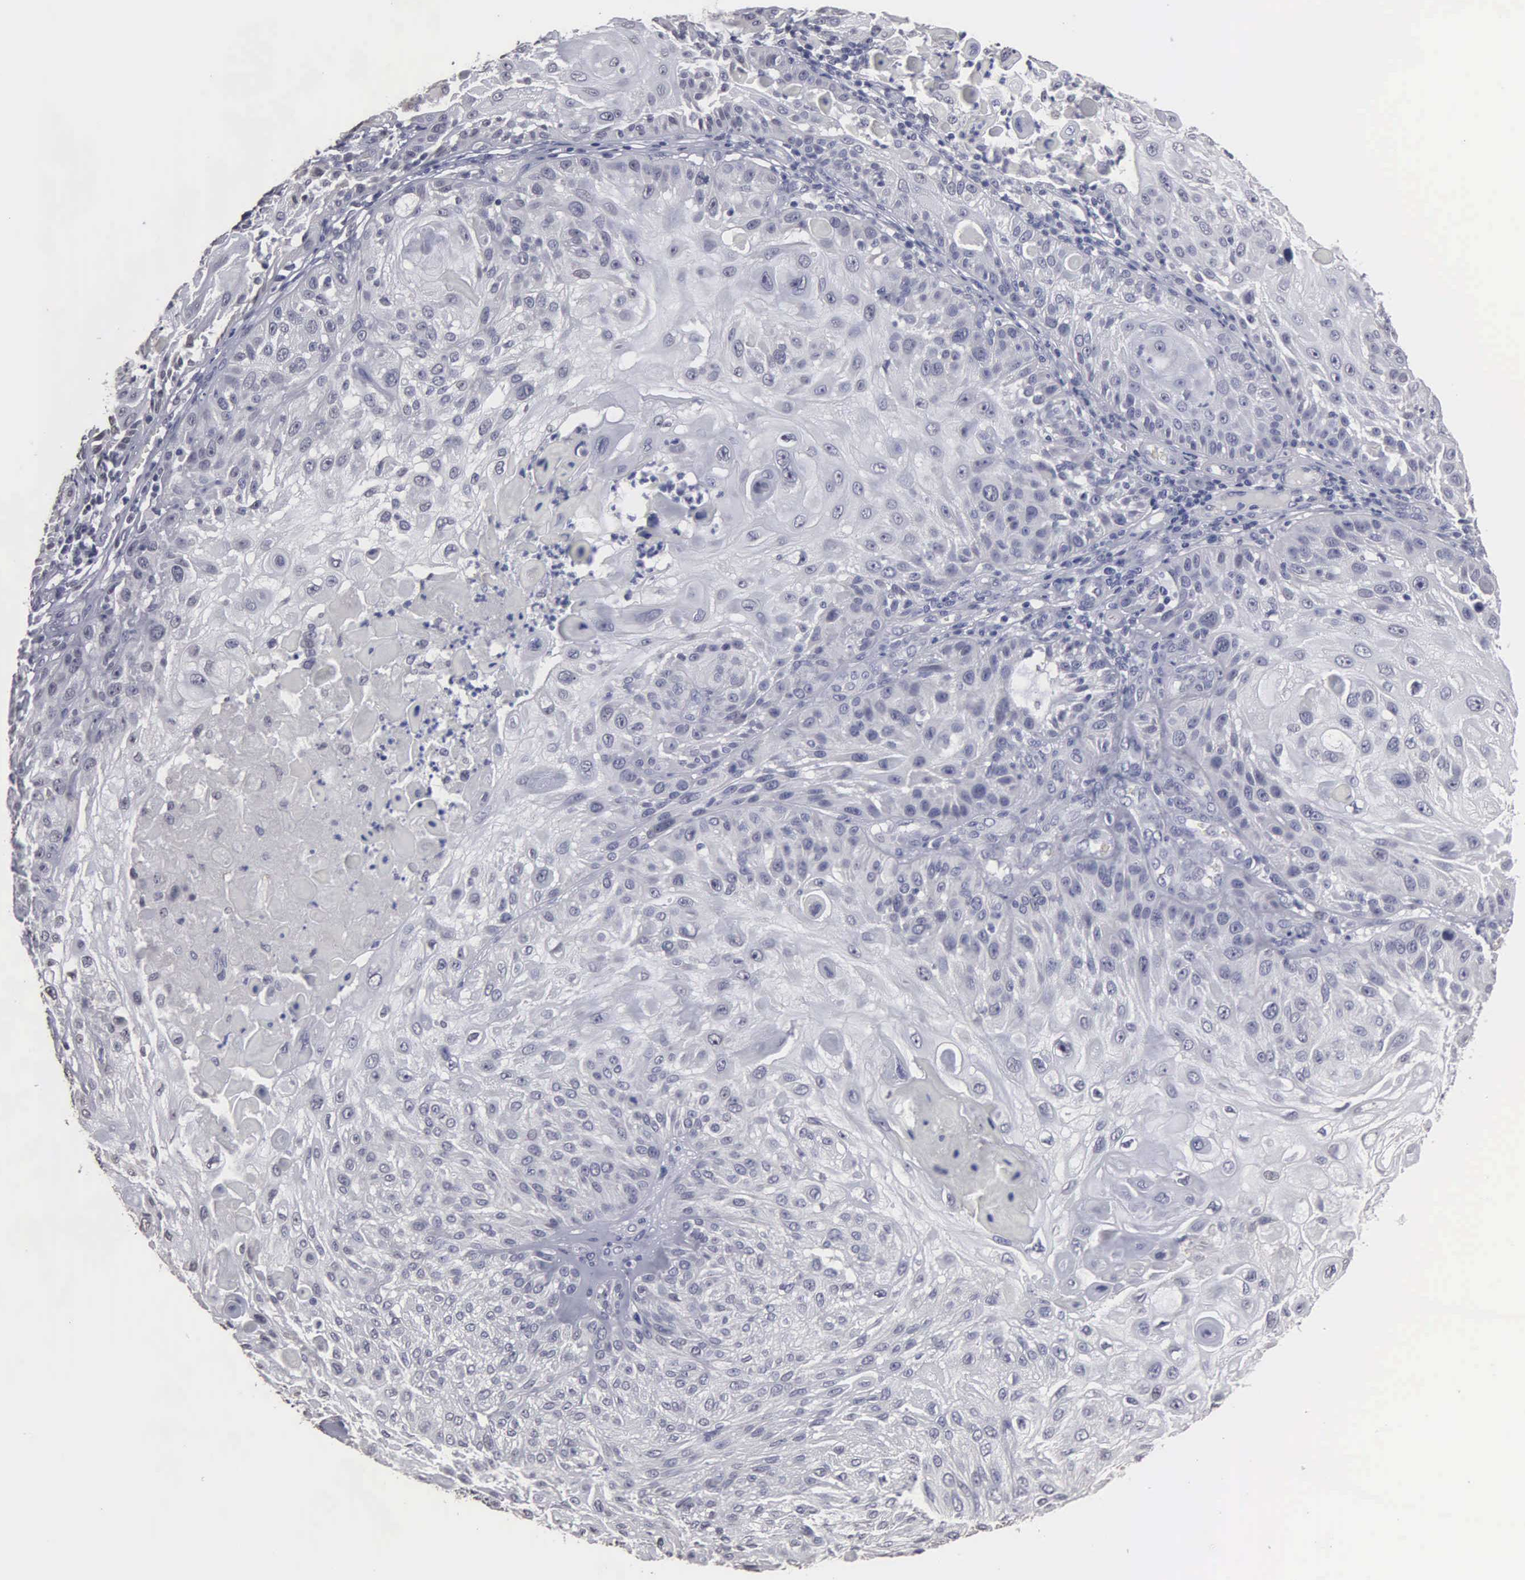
{"staining": {"intensity": "negative", "quantity": "none", "location": "none"}, "tissue": "skin cancer", "cell_type": "Tumor cells", "image_type": "cancer", "snomed": [{"axis": "morphology", "description": "Squamous cell carcinoma, NOS"}, {"axis": "topography", "description": "Skin"}], "caption": "Immunohistochemistry (IHC) of human squamous cell carcinoma (skin) reveals no expression in tumor cells.", "gene": "UPB1", "patient": {"sex": "female", "age": 89}}